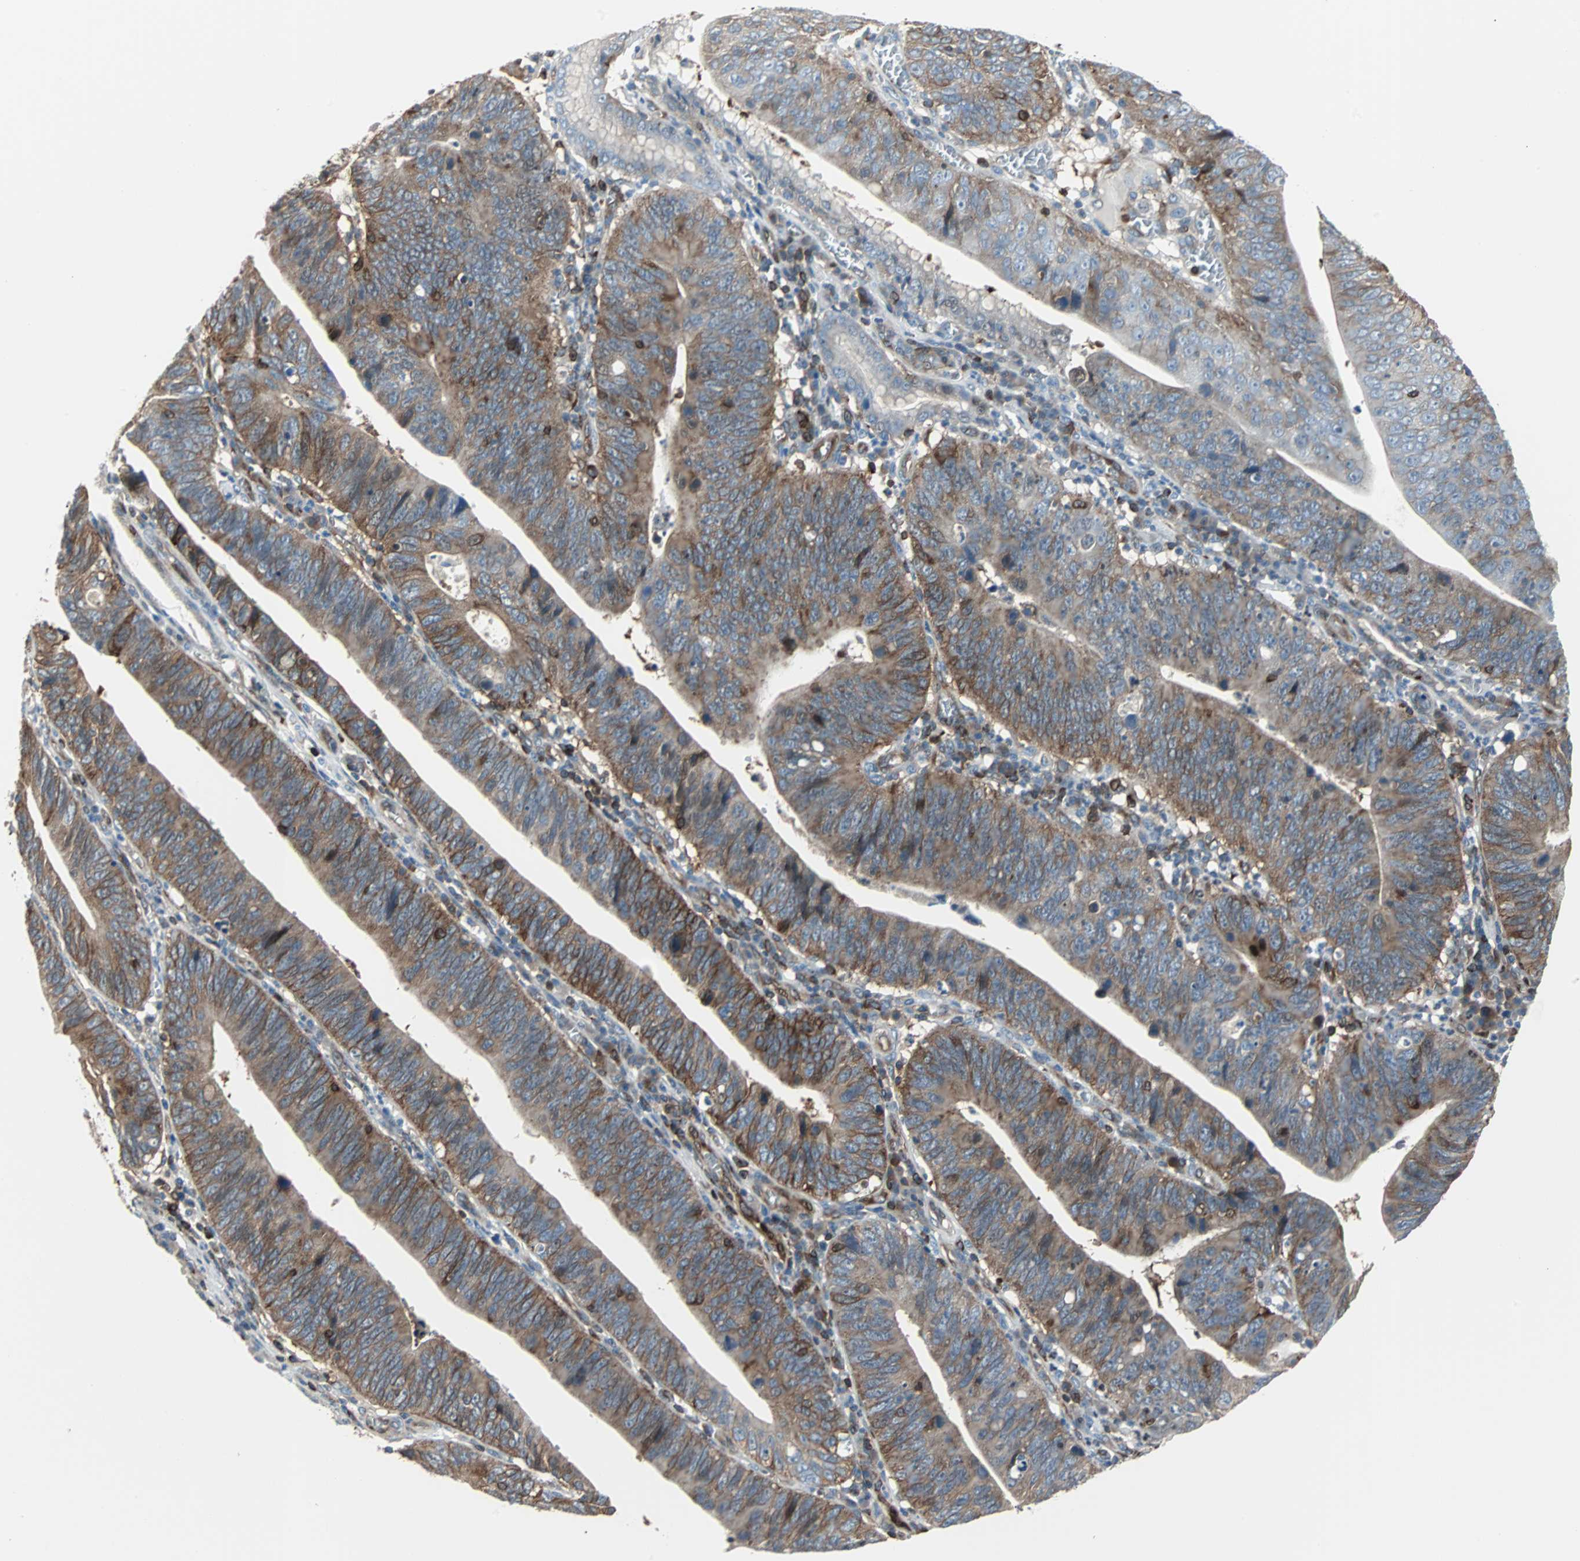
{"staining": {"intensity": "moderate", "quantity": ">75%", "location": "cytoplasmic/membranous"}, "tissue": "stomach cancer", "cell_type": "Tumor cells", "image_type": "cancer", "snomed": [{"axis": "morphology", "description": "Adenocarcinoma, NOS"}, {"axis": "topography", "description": "Stomach"}], "caption": "Brown immunohistochemical staining in stomach cancer (adenocarcinoma) exhibits moderate cytoplasmic/membranous staining in approximately >75% of tumor cells. Immunohistochemistry (ihc) stains the protein in brown and the nuclei are stained blue.", "gene": "RELA", "patient": {"sex": "male", "age": 59}}